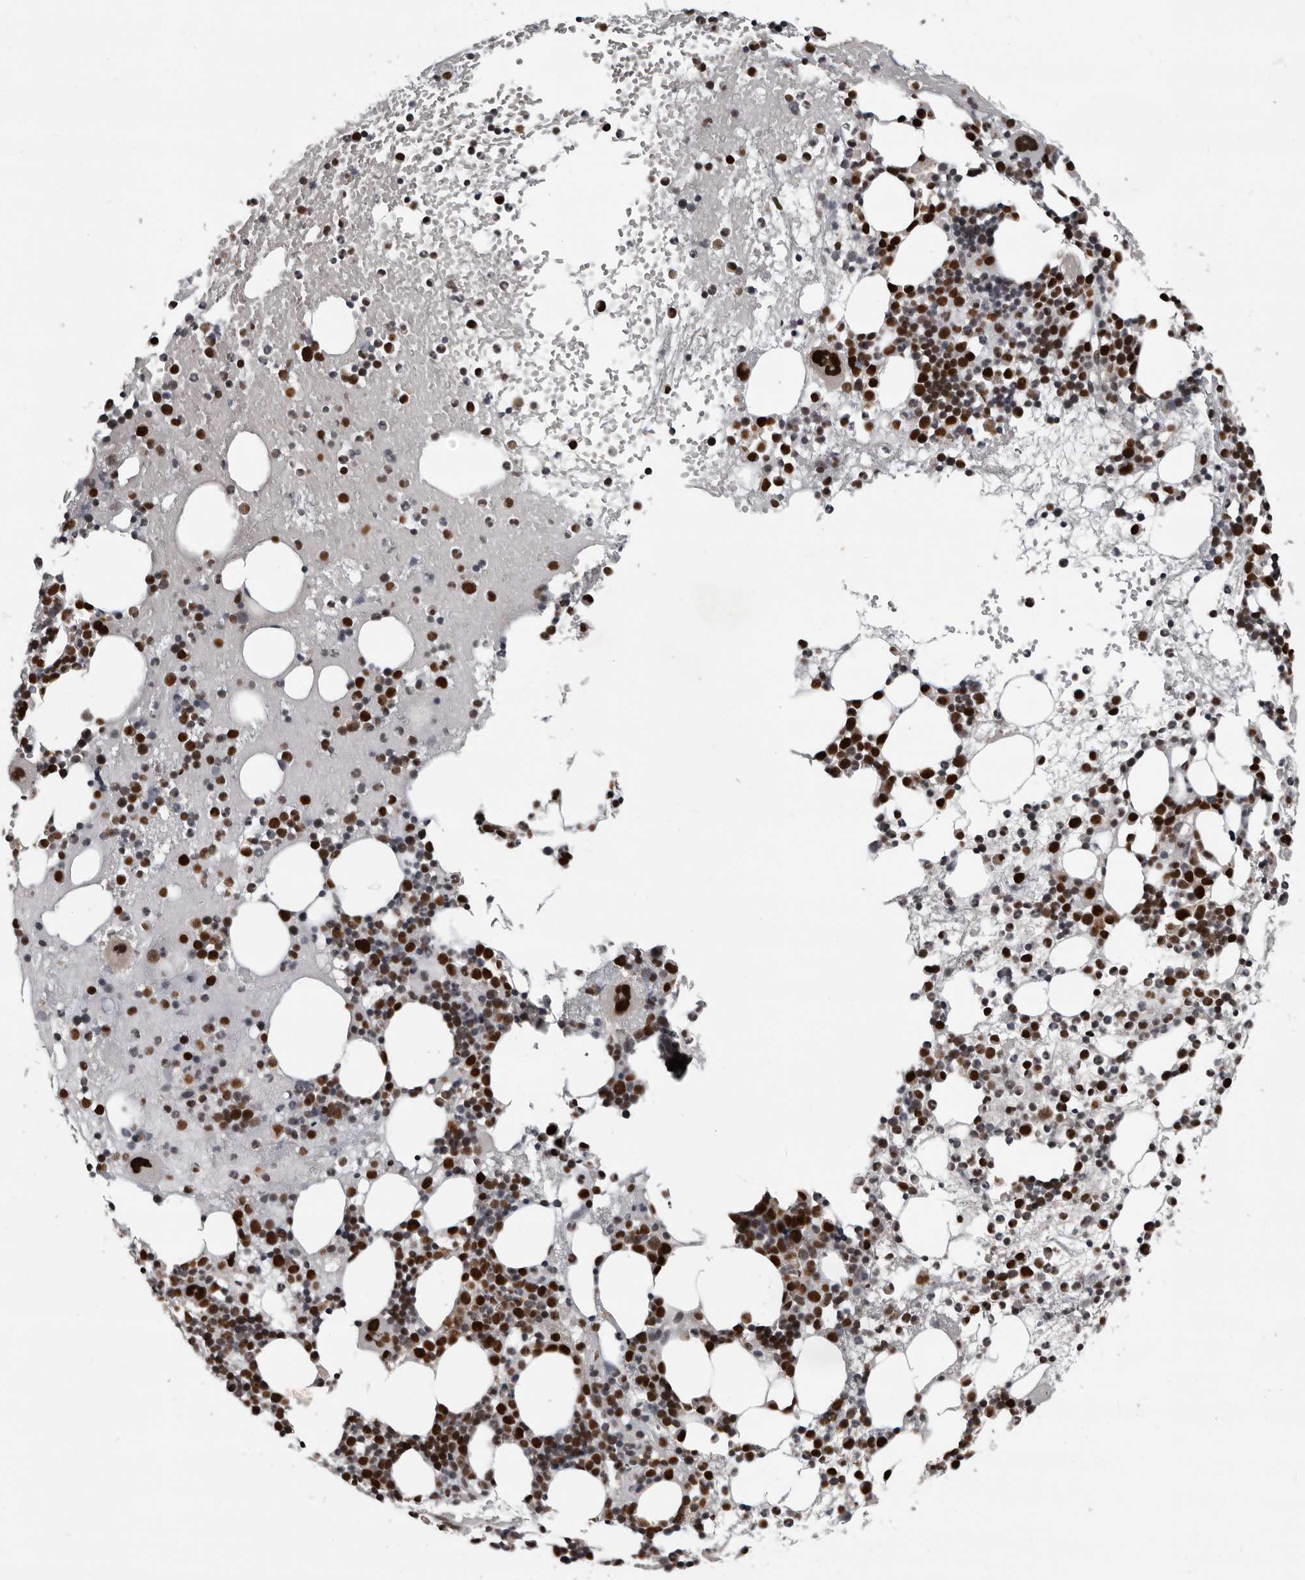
{"staining": {"intensity": "strong", "quantity": ">75%", "location": "nuclear"}, "tissue": "bone marrow", "cell_type": "Hematopoietic cells", "image_type": "normal", "snomed": [{"axis": "morphology", "description": "Normal tissue, NOS"}, {"axis": "topography", "description": "Bone marrow"}], "caption": "Bone marrow stained with immunohistochemistry exhibits strong nuclear expression in approximately >75% of hematopoietic cells. (Stains: DAB in brown, nuclei in blue, Microscopy: brightfield microscopy at high magnification).", "gene": "CHD1L", "patient": {"sex": "female", "age": 57}}